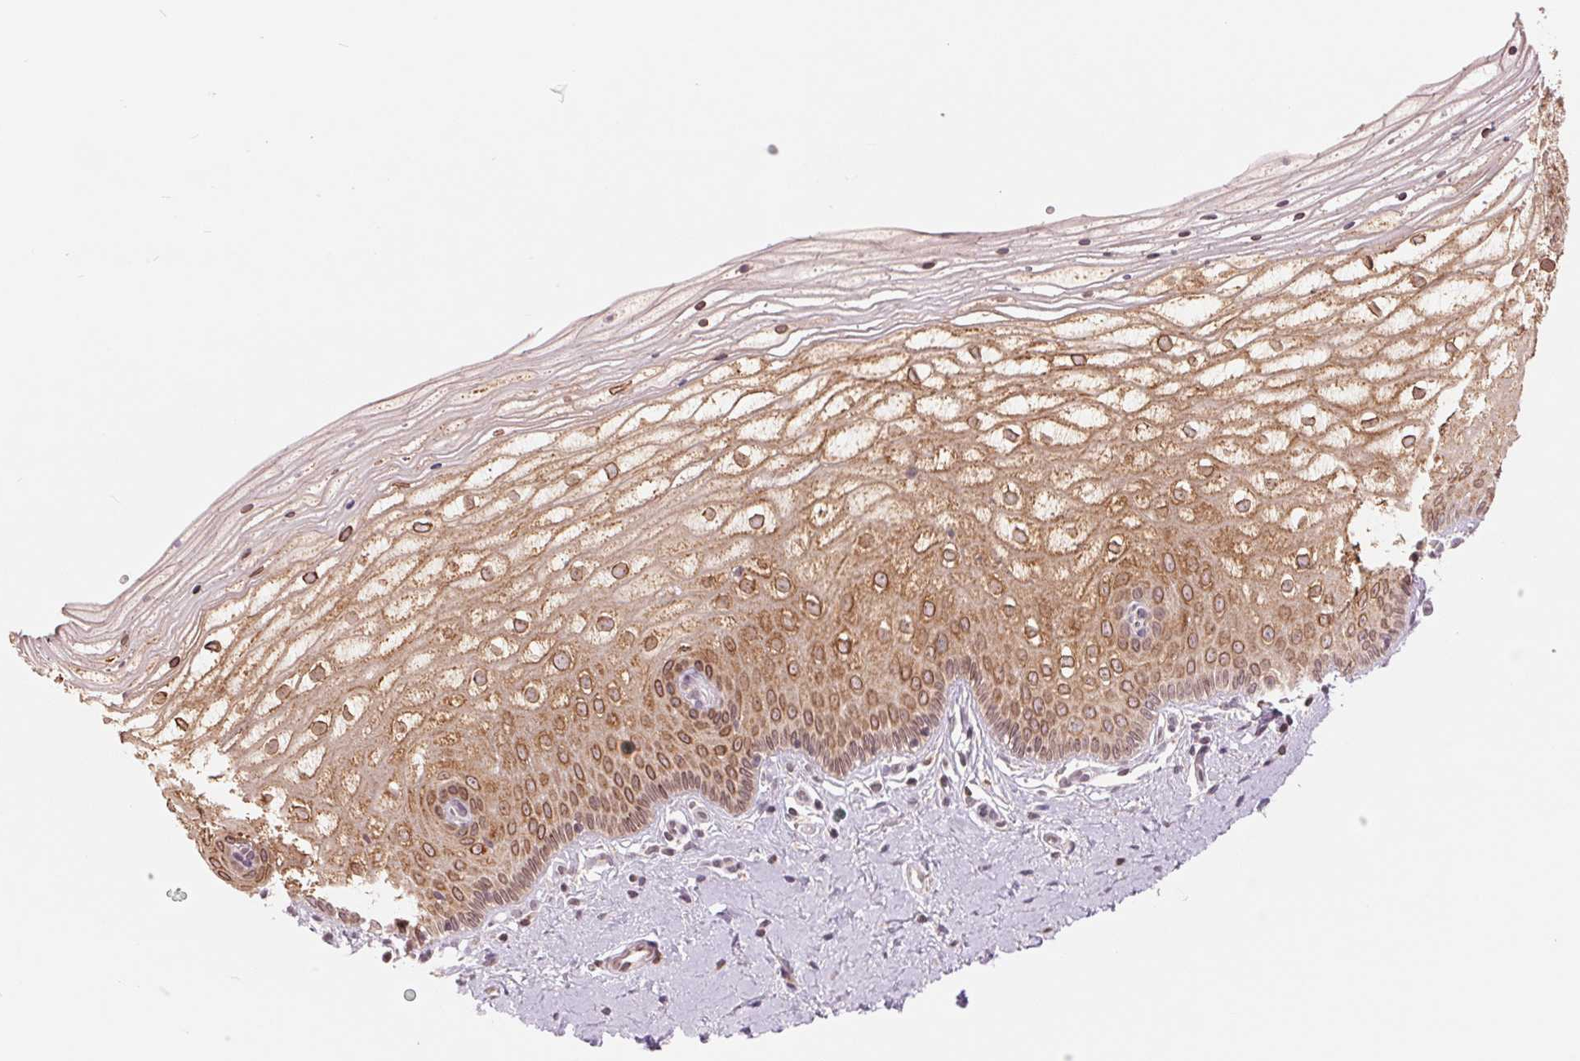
{"staining": {"intensity": "moderate", "quantity": ">75%", "location": "cytoplasmic/membranous"}, "tissue": "vagina", "cell_type": "Squamous epithelial cells", "image_type": "normal", "snomed": [{"axis": "morphology", "description": "Normal tissue, NOS"}, {"axis": "topography", "description": "Vagina"}], "caption": "A photomicrograph of vagina stained for a protein displays moderate cytoplasmic/membranous brown staining in squamous epithelial cells. (Brightfield microscopy of DAB IHC at high magnification).", "gene": "TECR", "patient": {"sex": "female", "age": 39}}